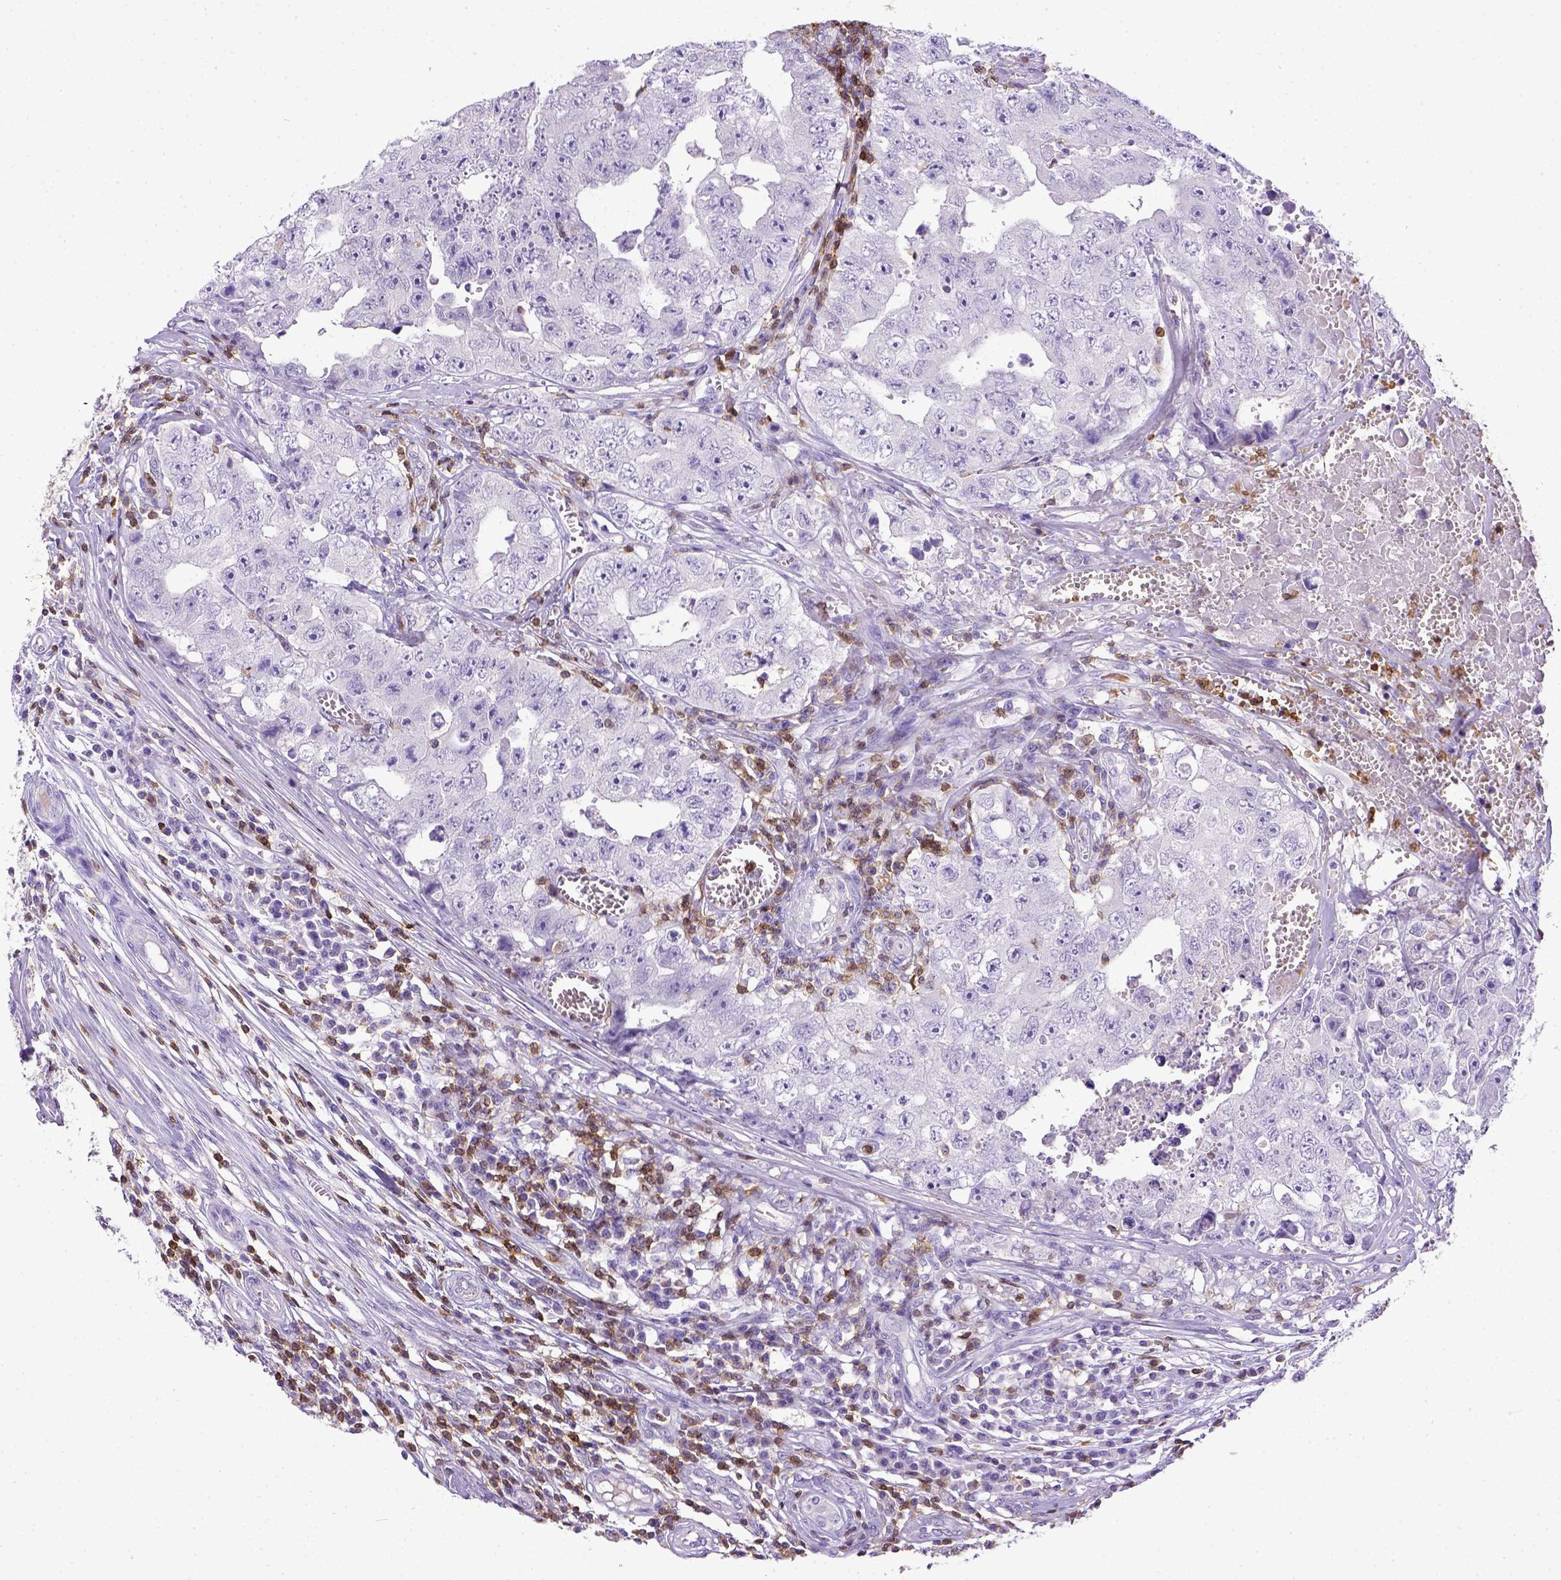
{"staining": {"intensity": "negative", "quantity": "none", "location": "none"}, "tissue": "testis cancer", "cell_type": "Tumor cells", "image_type": "cancer", "snomed": [{"axis": "morphology", "description": "Carcinoma, Embryonal, NOS"}, {"axis": "topography", "description": "Testis"}], "caption": "Immunohistochemistry (IHC) of embryonal carcinoma (testis) shows no staining in tumor cells.", "gene": "CD3E", "patient": {"sex": "male", "age": 36}}